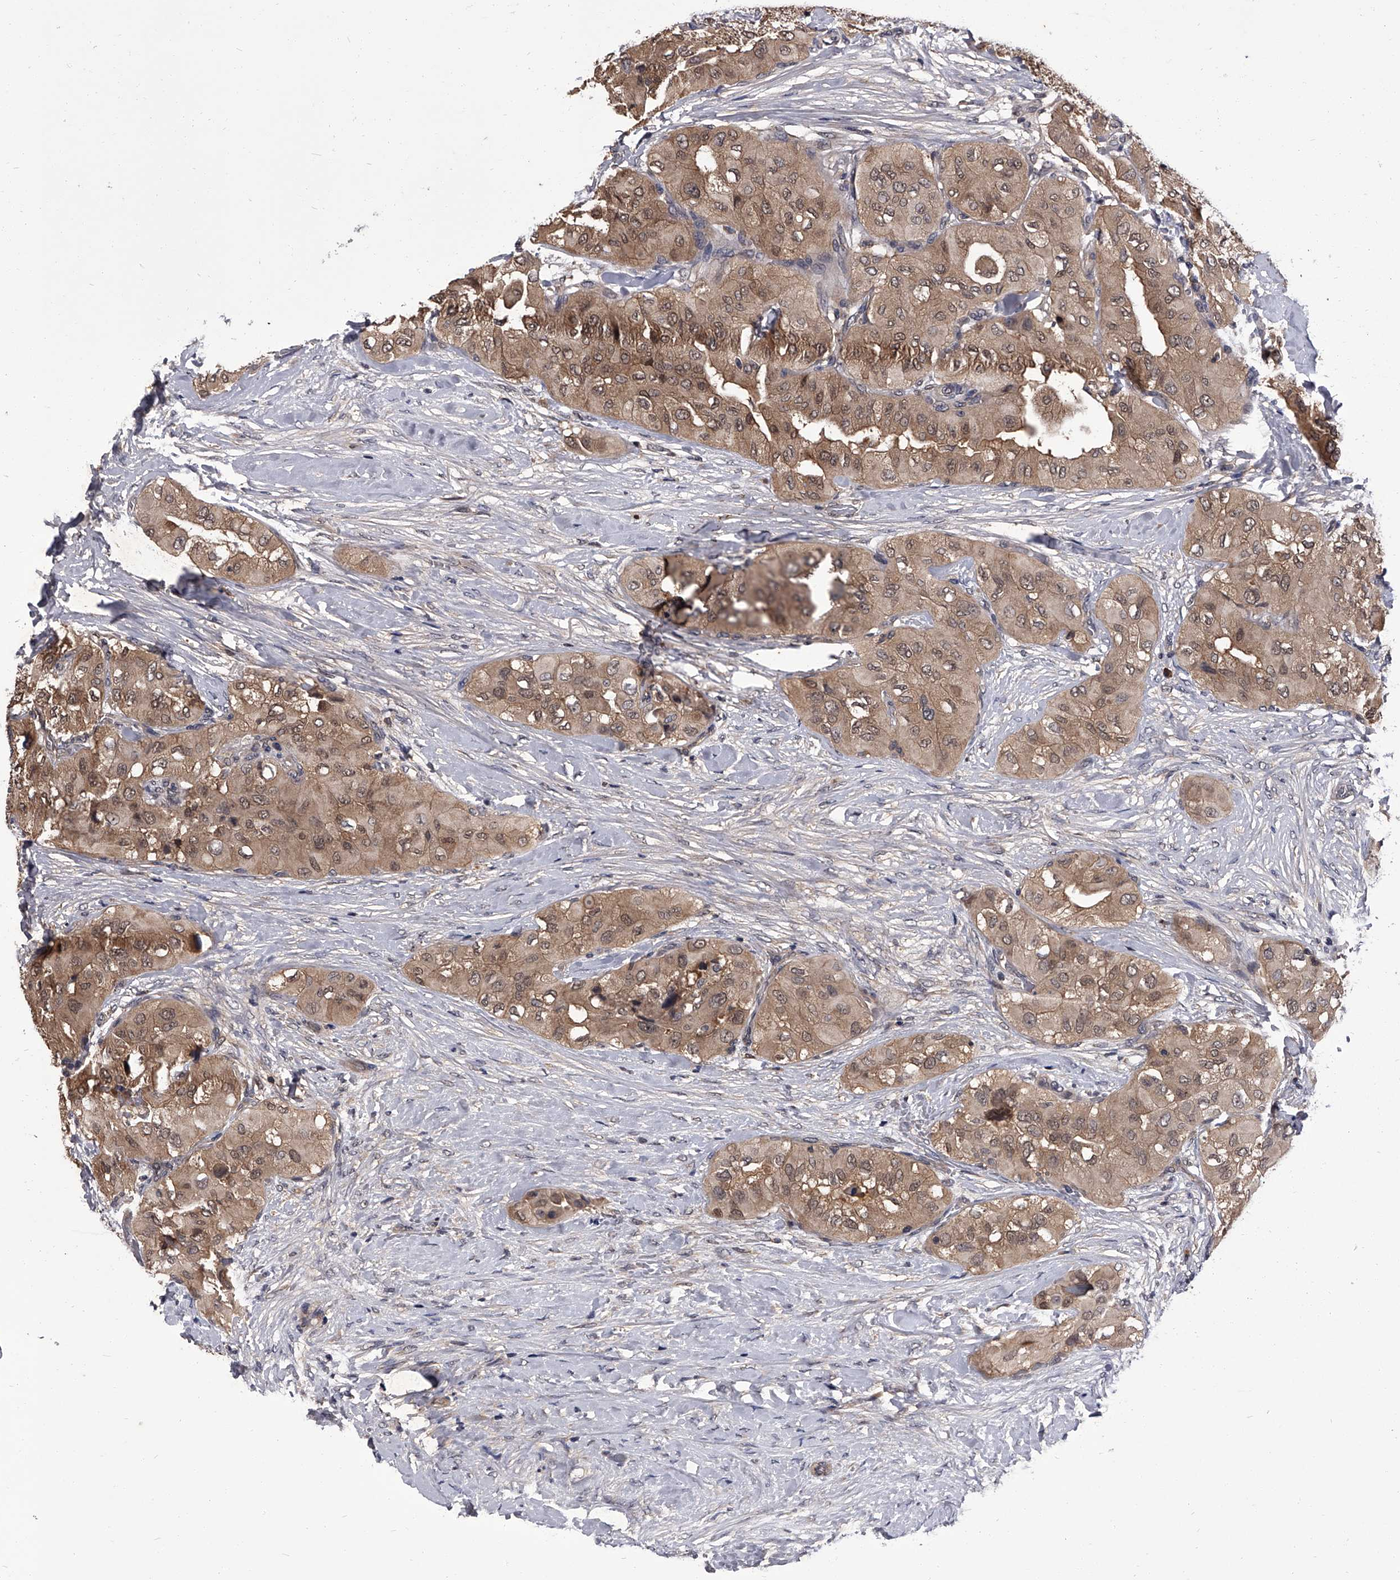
{"staining": {"intensity": "moderate", "quantity": ">75%", "location": "cytoplasmic/membranous,nuclear"}, "tissue": "thyroid cancer", "cell_type": "Tumor cells", "image_type": "cancer", "snomed": [{"axis": "morphology", "description": "Papillary adenocarcinoma, NOS"}, {"axis": "topography", "description": "Thyroid gland"}], "caption": "Human thyroid papillary adenocarcinoma stained with a brown dye shows moderate cytoplasmic/membranous and nuclear positive expression in approximately >75% of tumor cells.", "gene": "SLC18B1", "patient": {"sex": "female", "age": 59}}